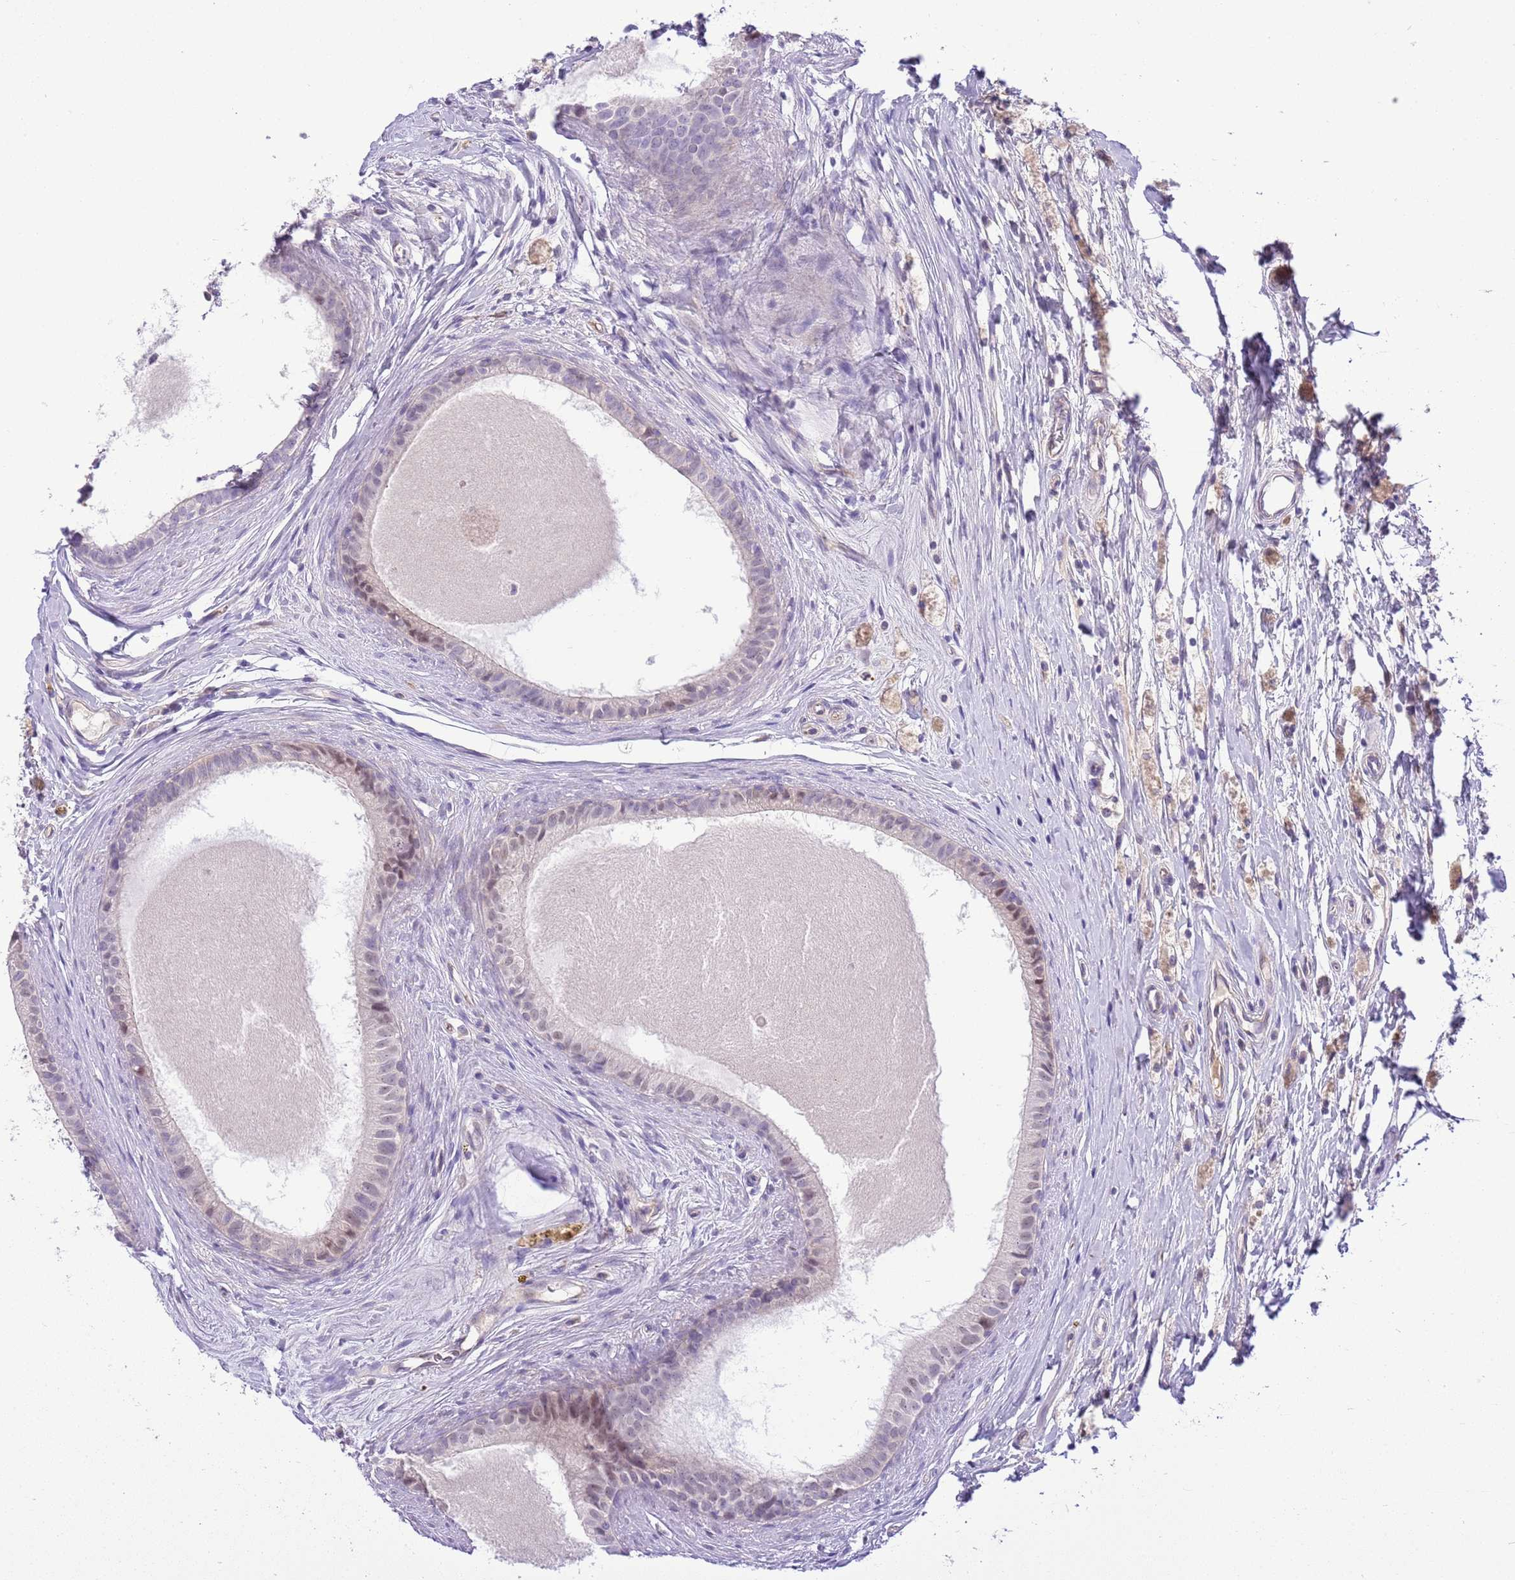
{"staining": {"intensity": "negative", "quantity": "none", "location": "none"}, "tissue": "epididymis", "cell_type": "Glandular cells", "image_type": "normal", "snomed": [{"axis": "morphology", "description": "Normal tissue, NOS"}, {"axis": "topography", "description": "Epididymis"}], "caption": "Immunohistochemistry photomicrograph of unremarkable epididymis: human epididymis stained with DAB (3,3'-diaminobenzidine) exhibits no significant protein staining in glandular cells. (DAB (3,3'-diaminobenzidine) immunohistochemistry, high magnification).", "gene": "FBRSL1", "patient": {"sex": "male", "age": 80}}